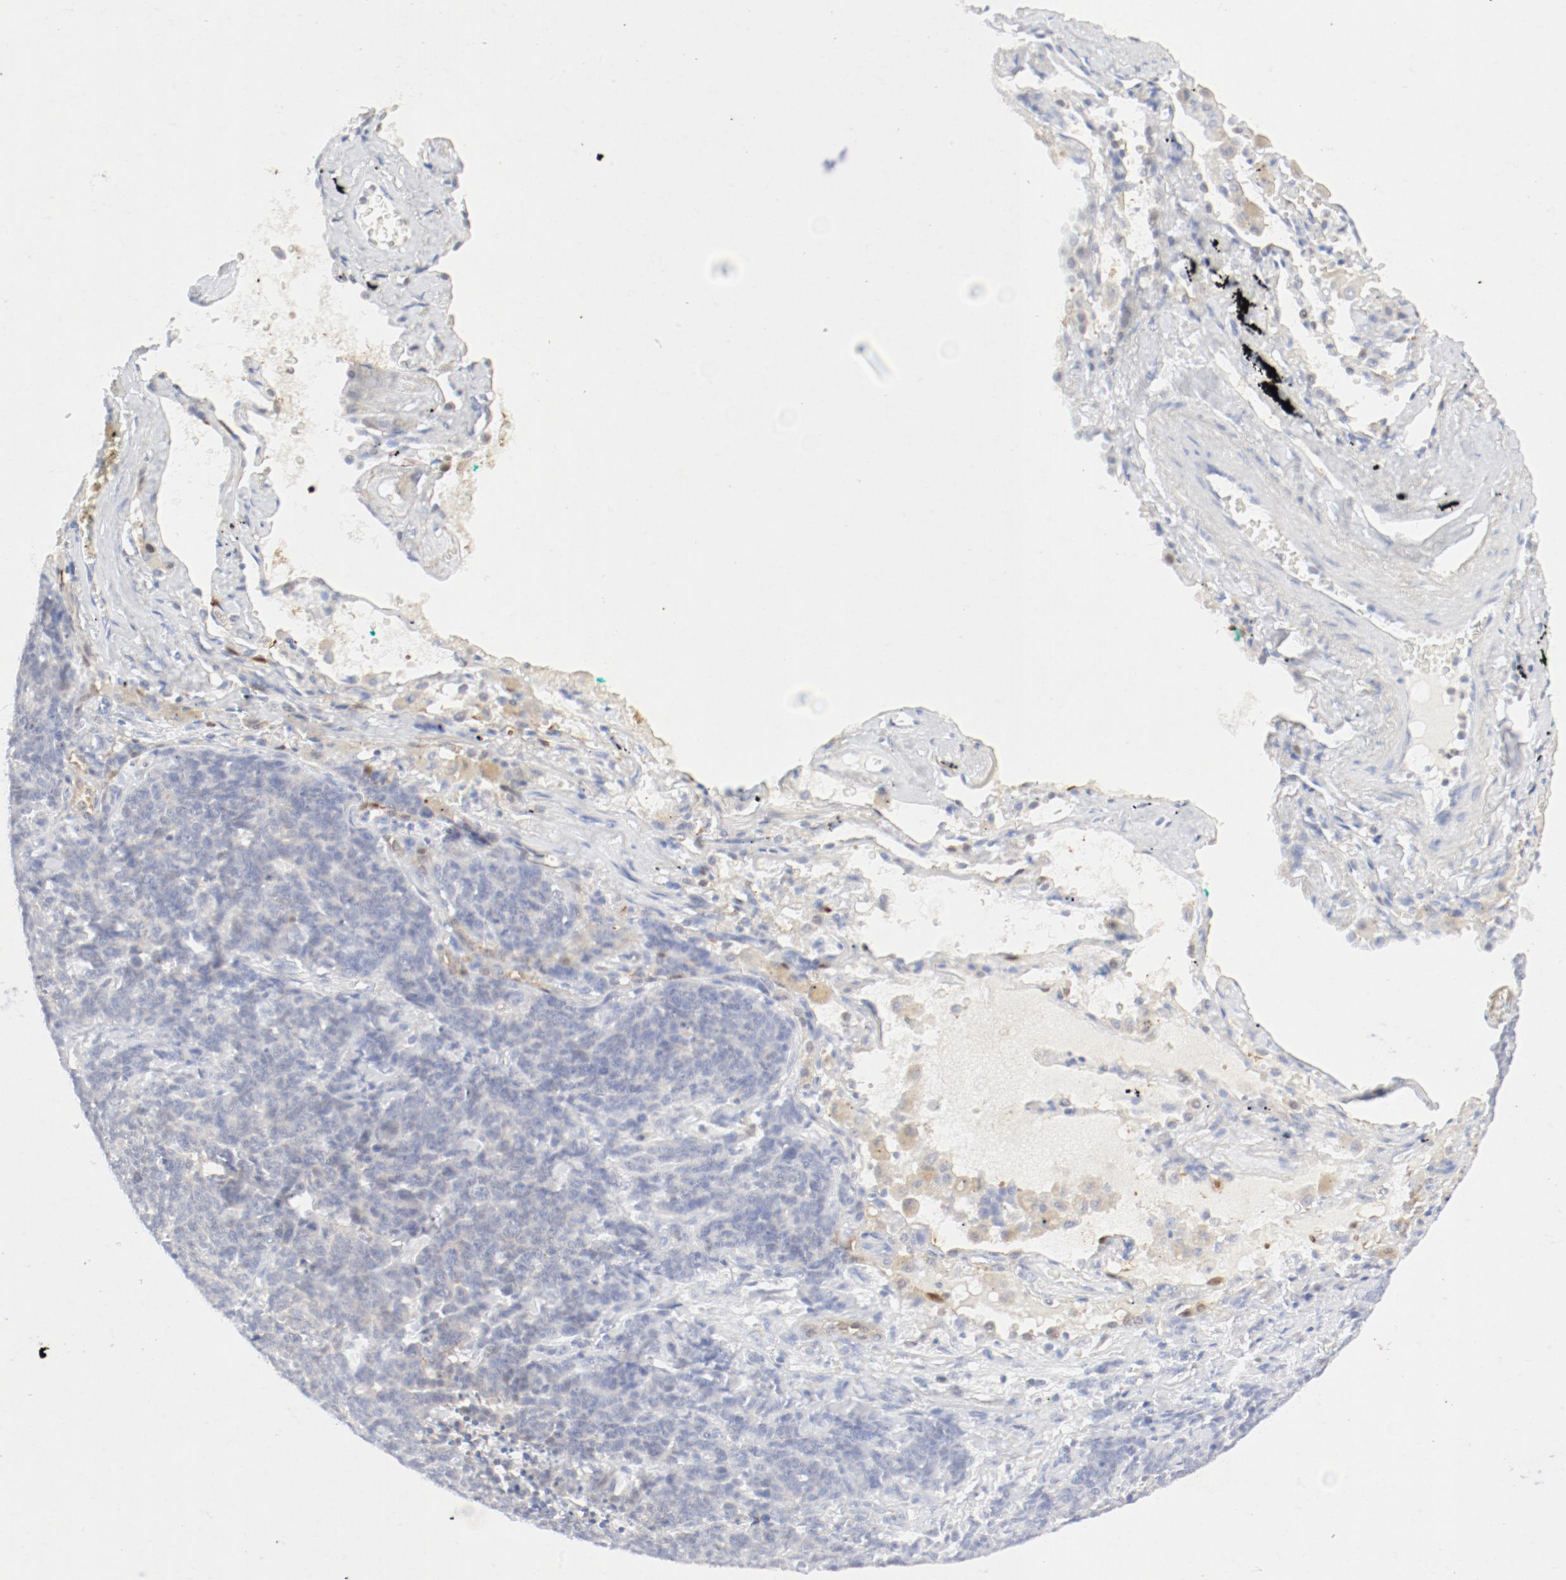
{"staining": {"intensity": "negative", "quantity": "none", "location": "none"}, "tissue": "lung cancer", "cell_type": "Tumor cells", "image_type": "cancer", "snomed": [{"axis": "morphology", "description": "Neoplasm, malignant, NOS"}, {"axis": "topography", "description": "Lung"}], "caption": "The photomicrograph exhibits no significant staining in tumor cells of lung cancer.", "gene": "PGM1", "patient": {"sex": "female", "age": 58}}